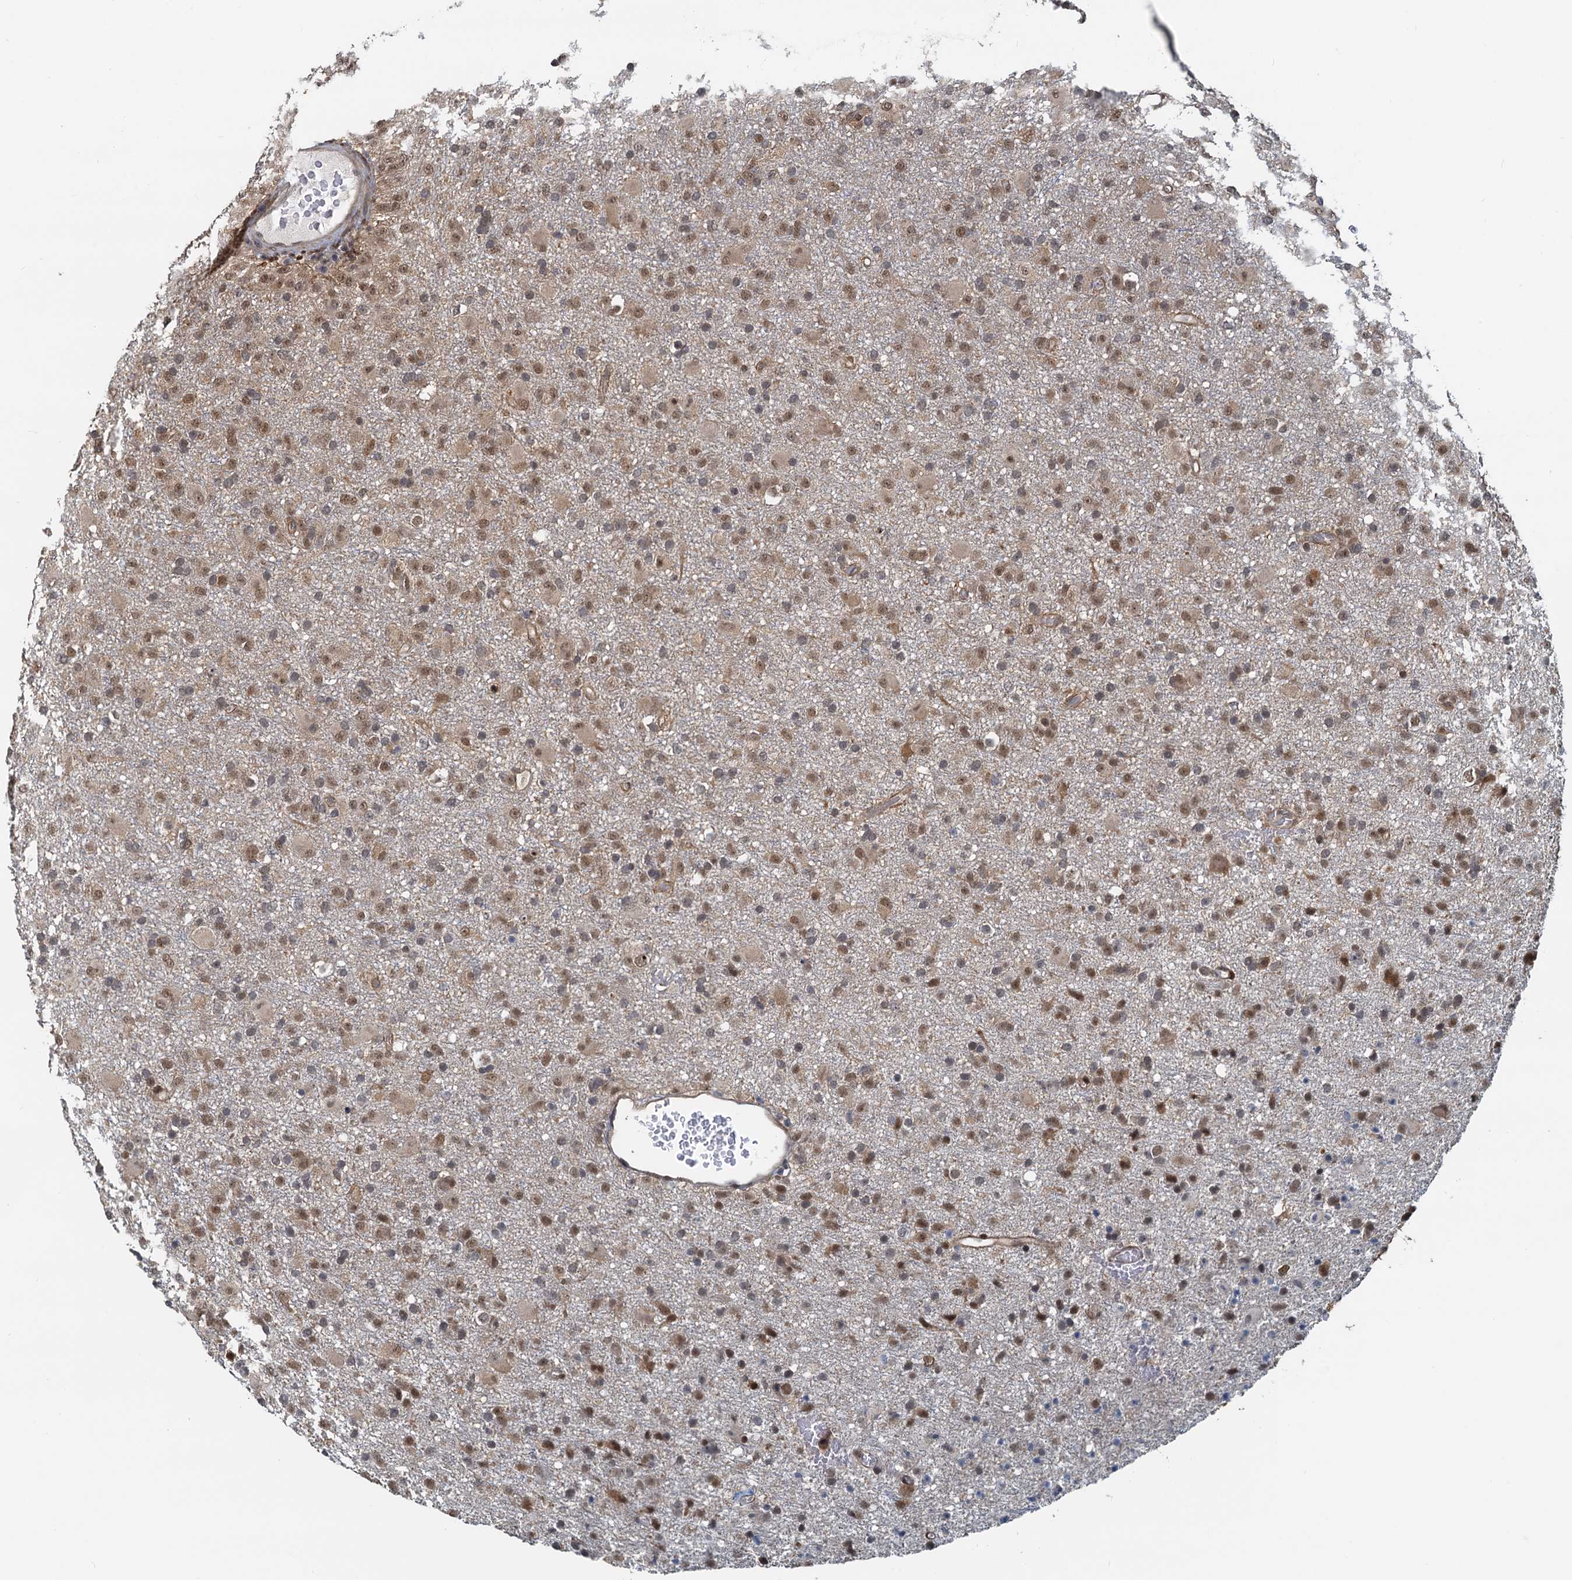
{"staining": {"intensity": "moderate", "quantity": "25%-75%", "location": "cytoplasmic/membranous,nuclear"}, "tissue": "glioma", "cell_type": "Tumor cells", "image_type": "cancer", "snomed": [{"axis": "morphology", "description": "Glioma, malignant, Low grade"}, {"axis": "topography", "description": "Brain"}], "caption": "Immunohistochemistry micrograph of malignant glioma (low-grade) stained for a protein (brown), which shows medium levels of moderate cytoplasmic/membranous and nuclear positivity in approximately 25%-75% of tumor cells.", "gene": "SPINDOC", "patient": {"sex": "male", "age": 65}}